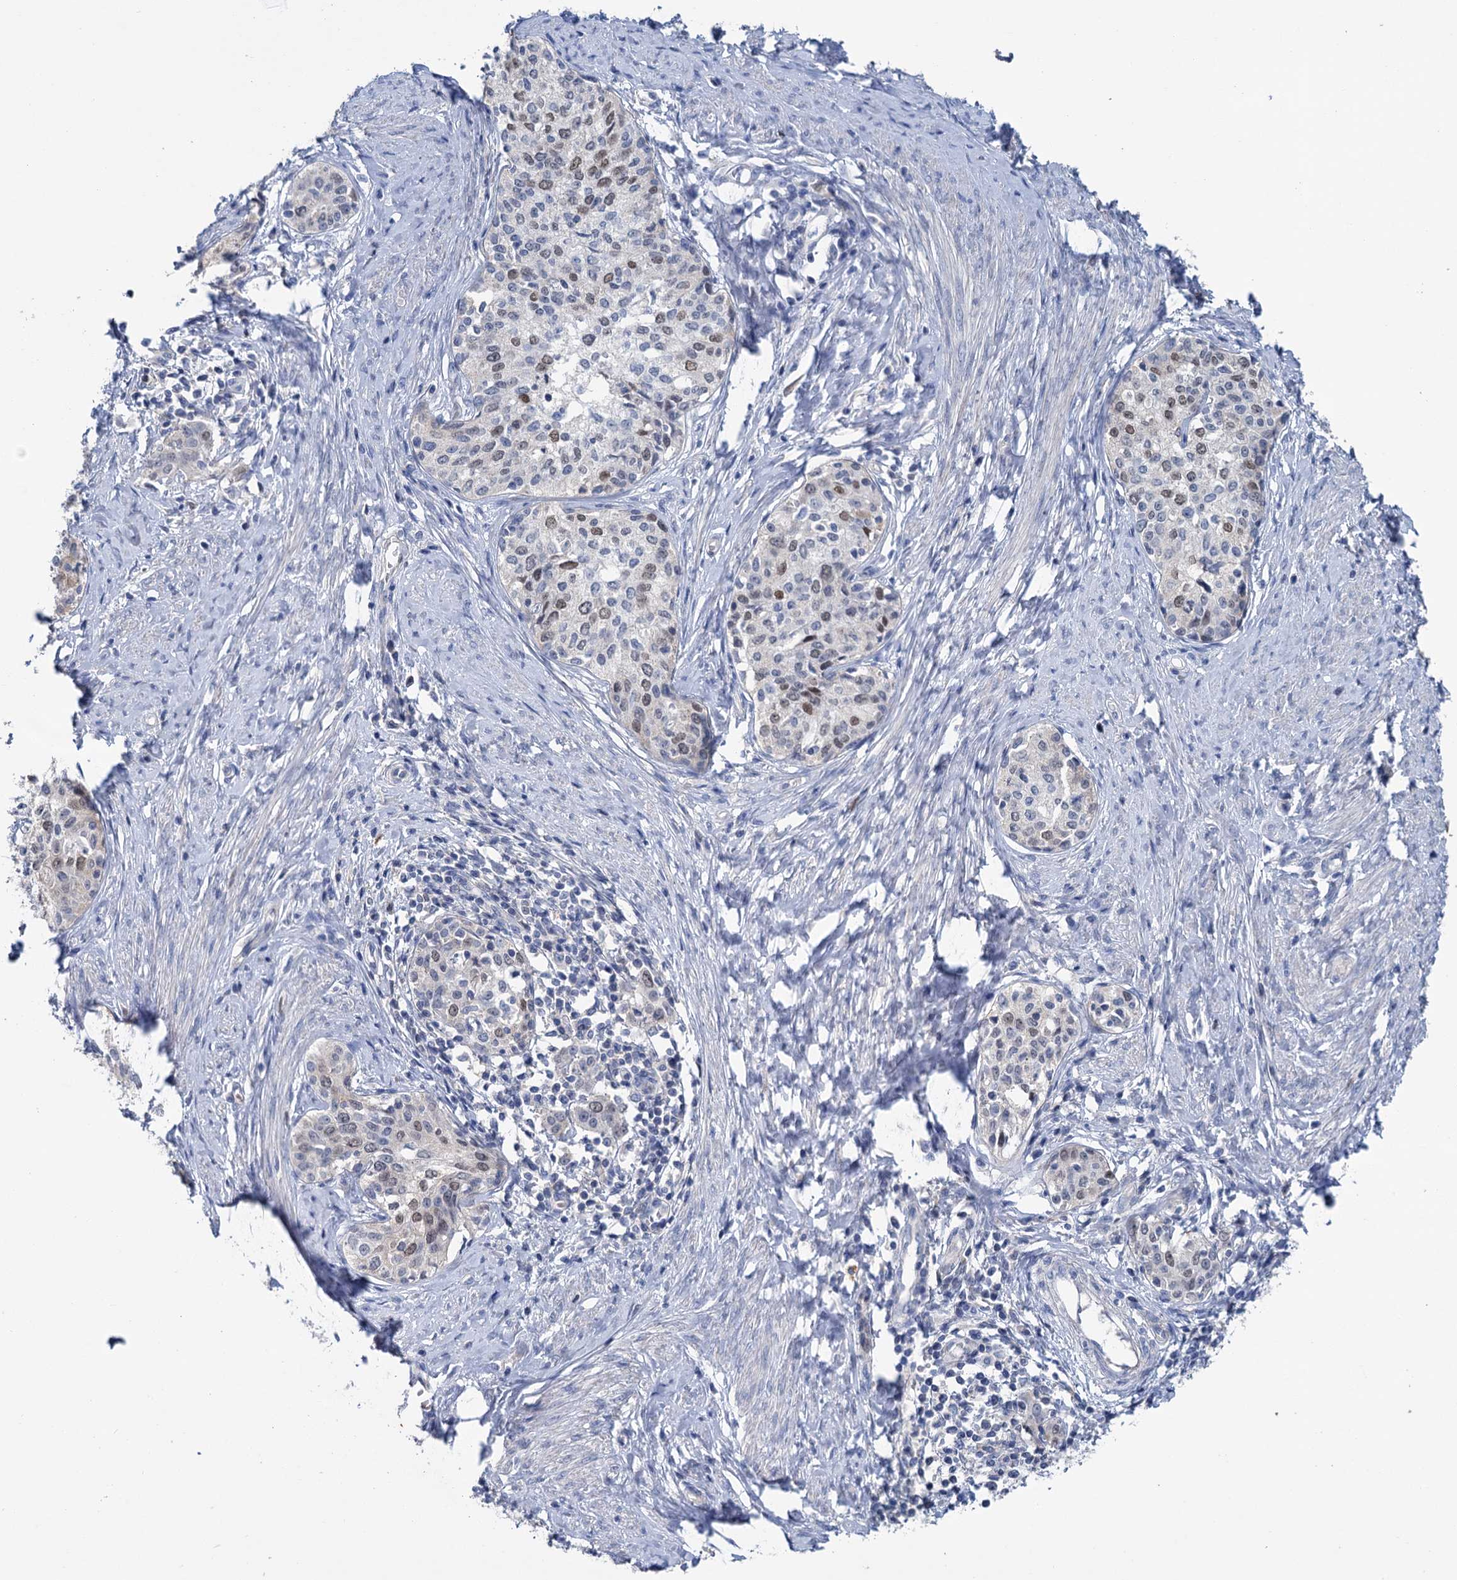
{"staining": {"intensity": "moderate", "quantity": "<25%", "location": "nuclear"}, "tissue": "cervical cancer", "cell_type": "Tumor cells", "image_type": "cancer", "snomed": [{"axis": "morphology", "description": "Squamous cell carcinoma, NOS"}, {"axis": "morphology", "description": "Adenocarcinoma, NOS"}, {"axis": "topography", "description": "Cervix"}], "caption": "Cervical cancer was stained to show a protein in brown. There is low levels of moderate nuclear expression in approximately <25% of tumor cells. The protein is shown in brown color, while the nuclei are stained blue.", "gene": "FAM111B", "patient": {"sex": "female", "age": 52}}